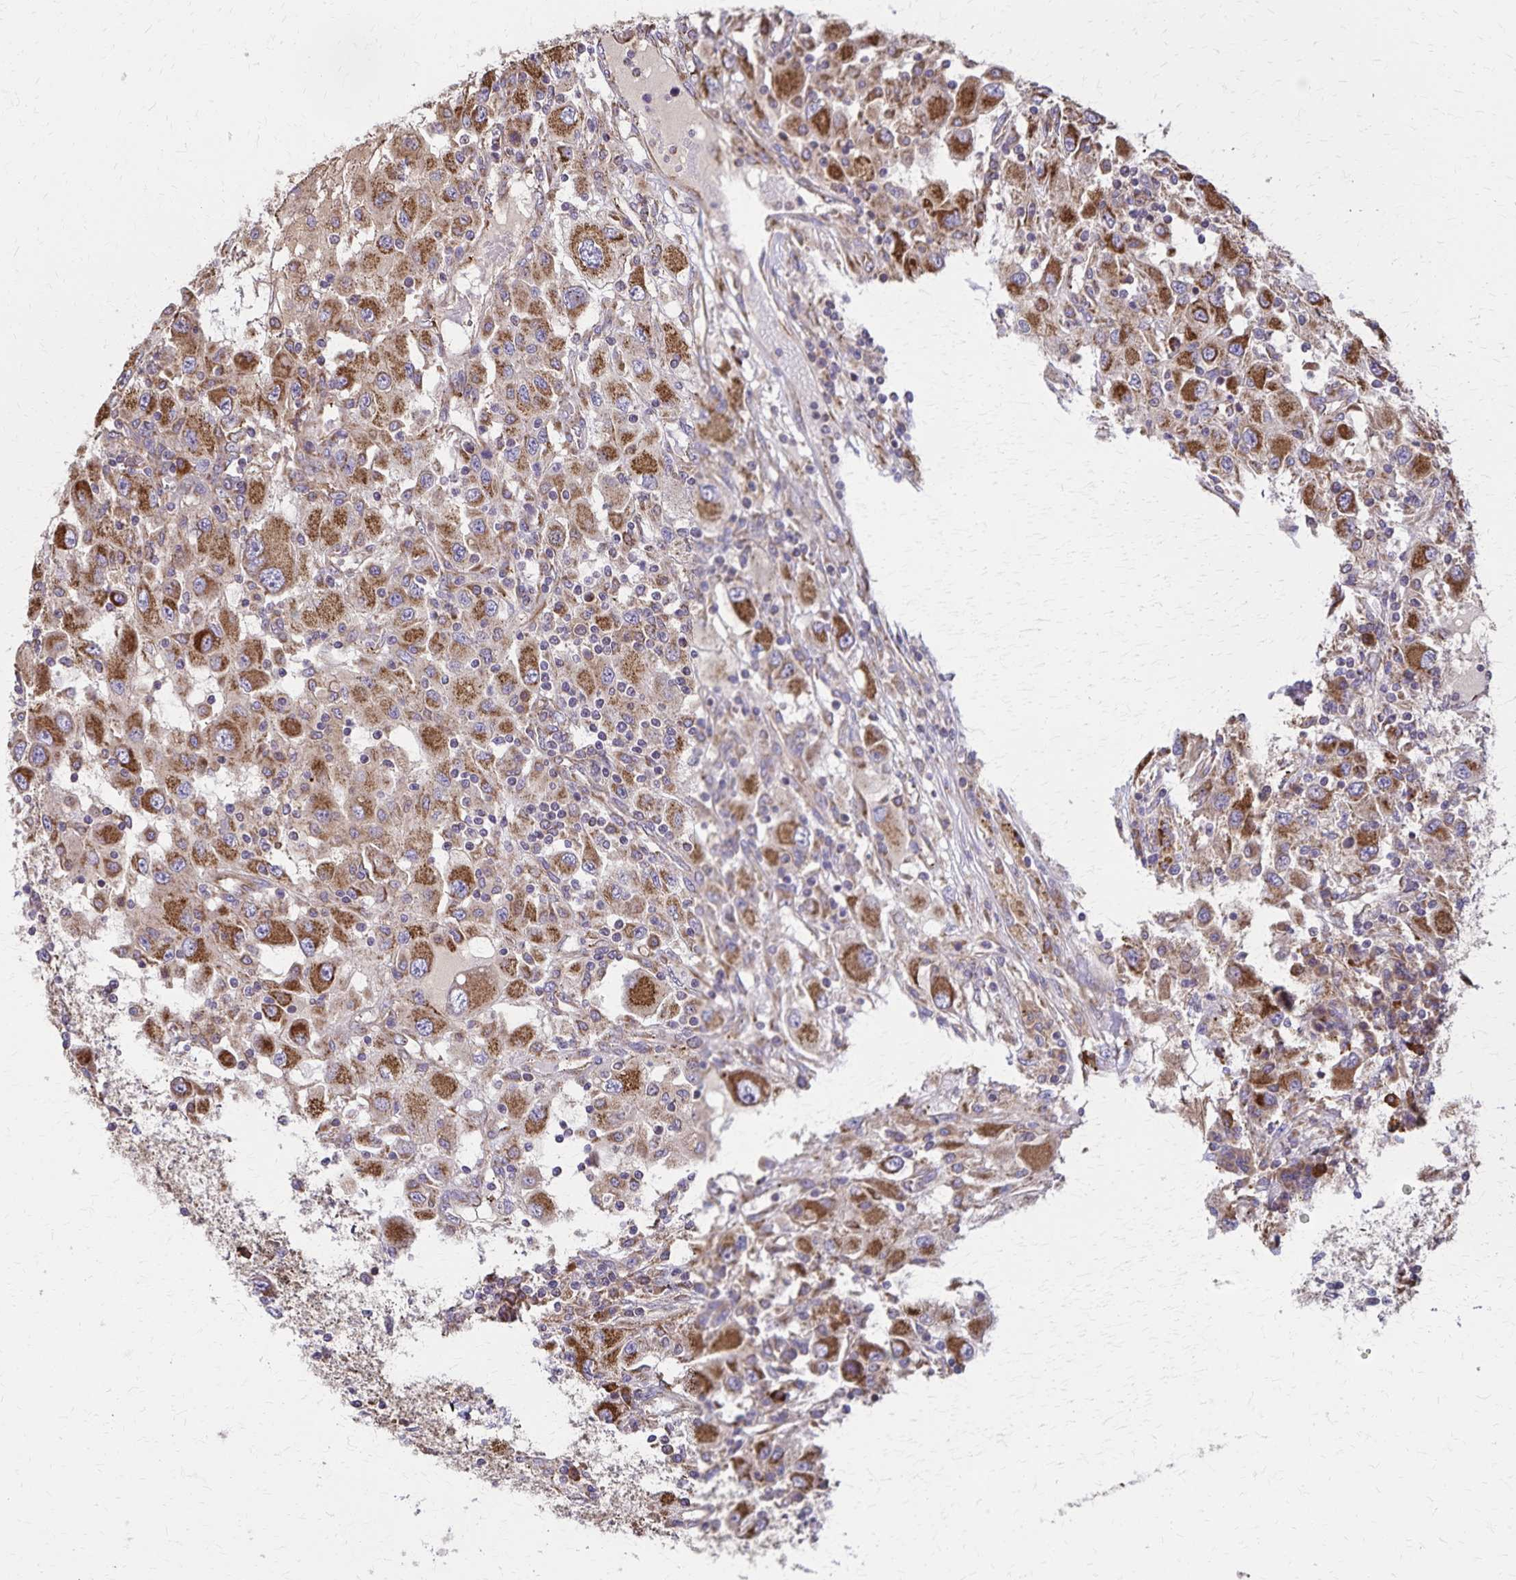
{"staining": {"intensity": "moderate", "quantity": ">75%", "location": "cytoplasmic/membranous"}, "tissue": "renal cancer", "cell_type": "Tumor cells", "image_type": "cancer", "snomed": [{"axis": "morphology", "description": "Adenocarcinoma, NOS"}, {"axis": "topography", "description": "Kidney"}], "caption": "DAB immunohistochemical staining of human renal adenocarcinoma reveals moderate cytoplasmic/membranous protein expression in about >75% of tumor cells.", "gene": "RNF10", "patient": {"sex": "female", "age": 67}}